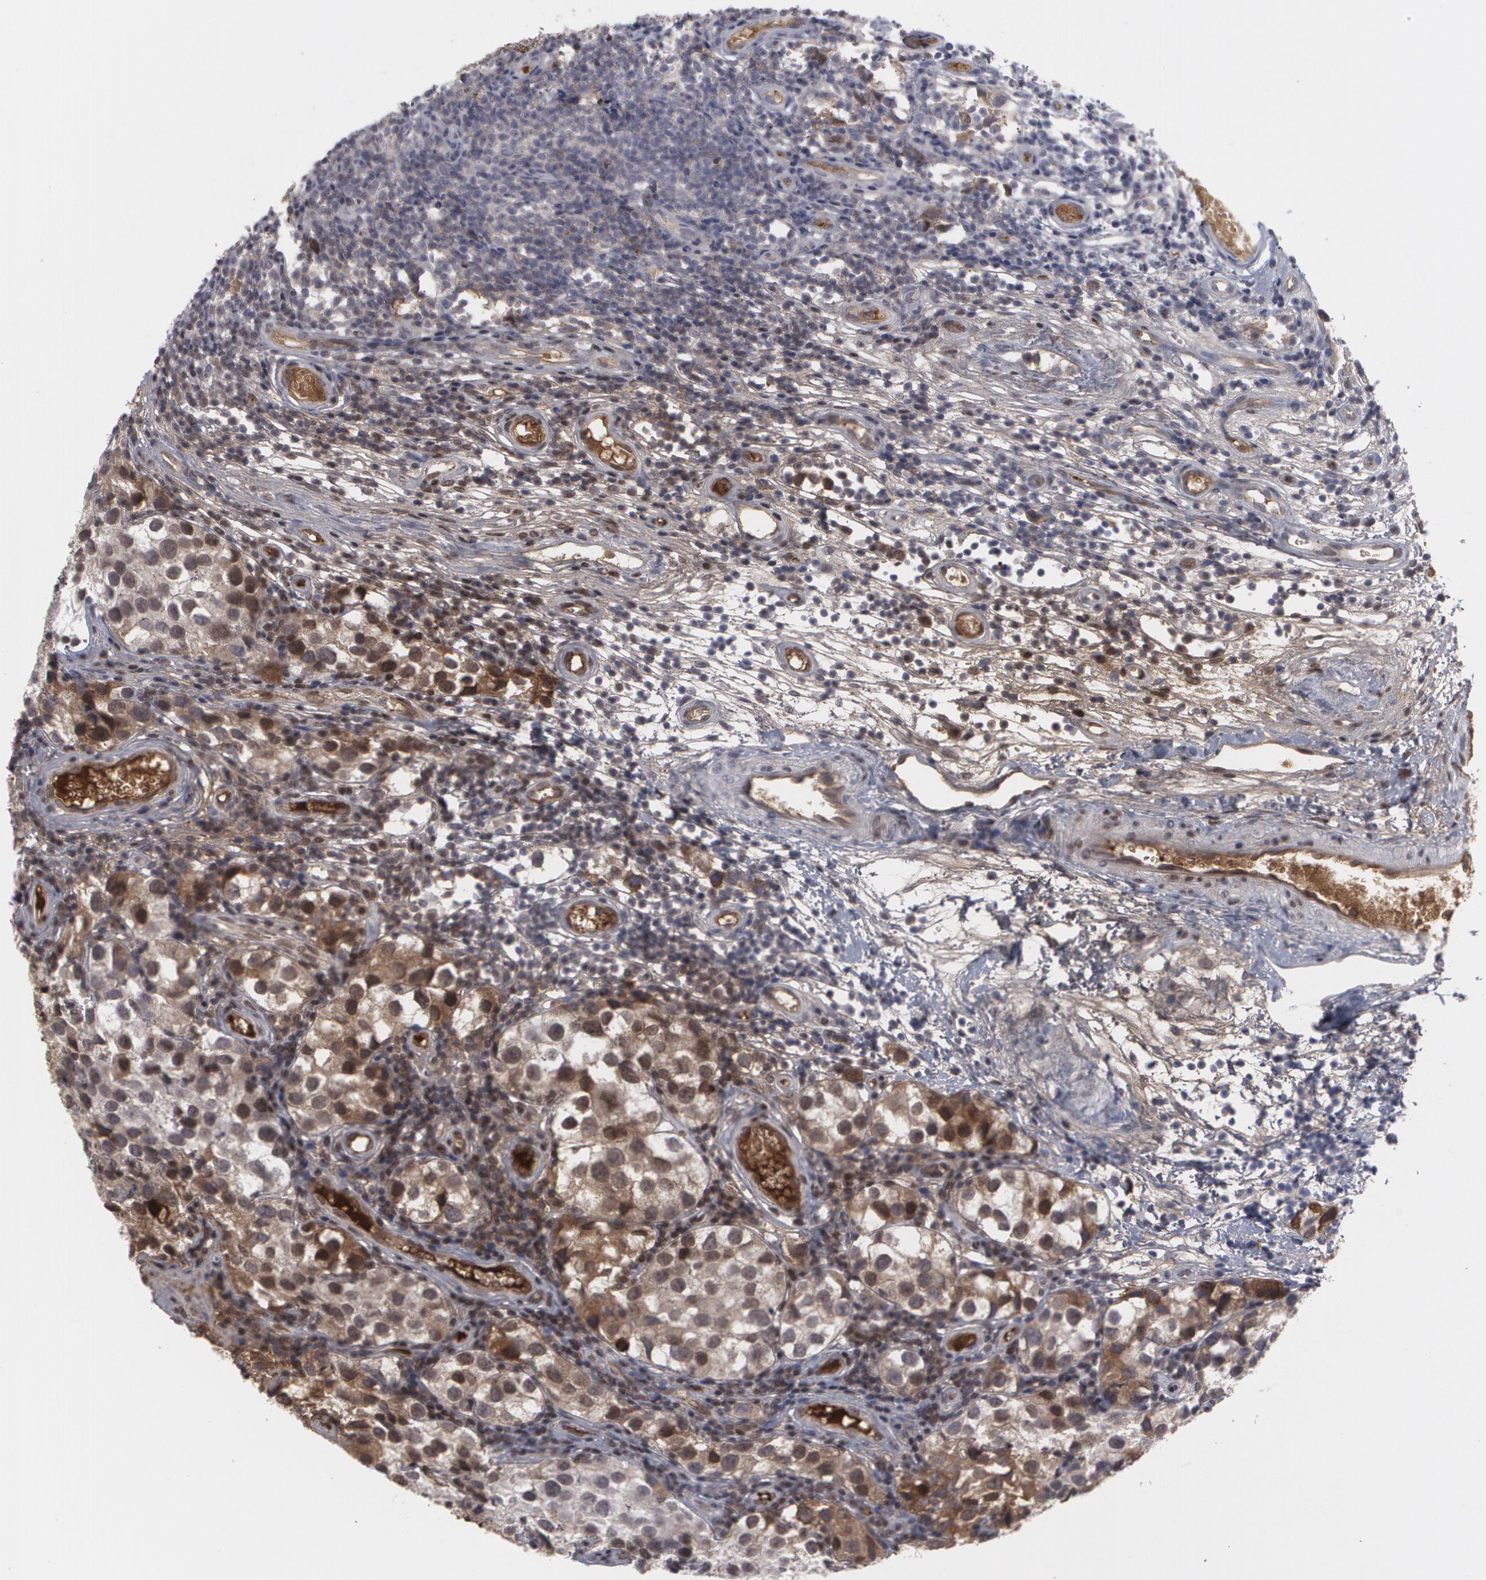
{"staining": {"intensity": "weak", "quantity": "25%-75%", "location": "nuclear"}, "tissue": "testis cancer", "cell_type": "Tumor cells", "image_type": "cancer", "snomed": [{"axis": "morphology", "description": "Seminoma, NOS"}, {"axis": "topography", "description": "Testis"}], "caption": "The photomicrograph reveals staining of testis cancer (seminoma), revealing weak nuclear protein expression (brown color) within tumor cells.", "gene": "LRG1", "patient": {"sex": "male", "age": 39}}